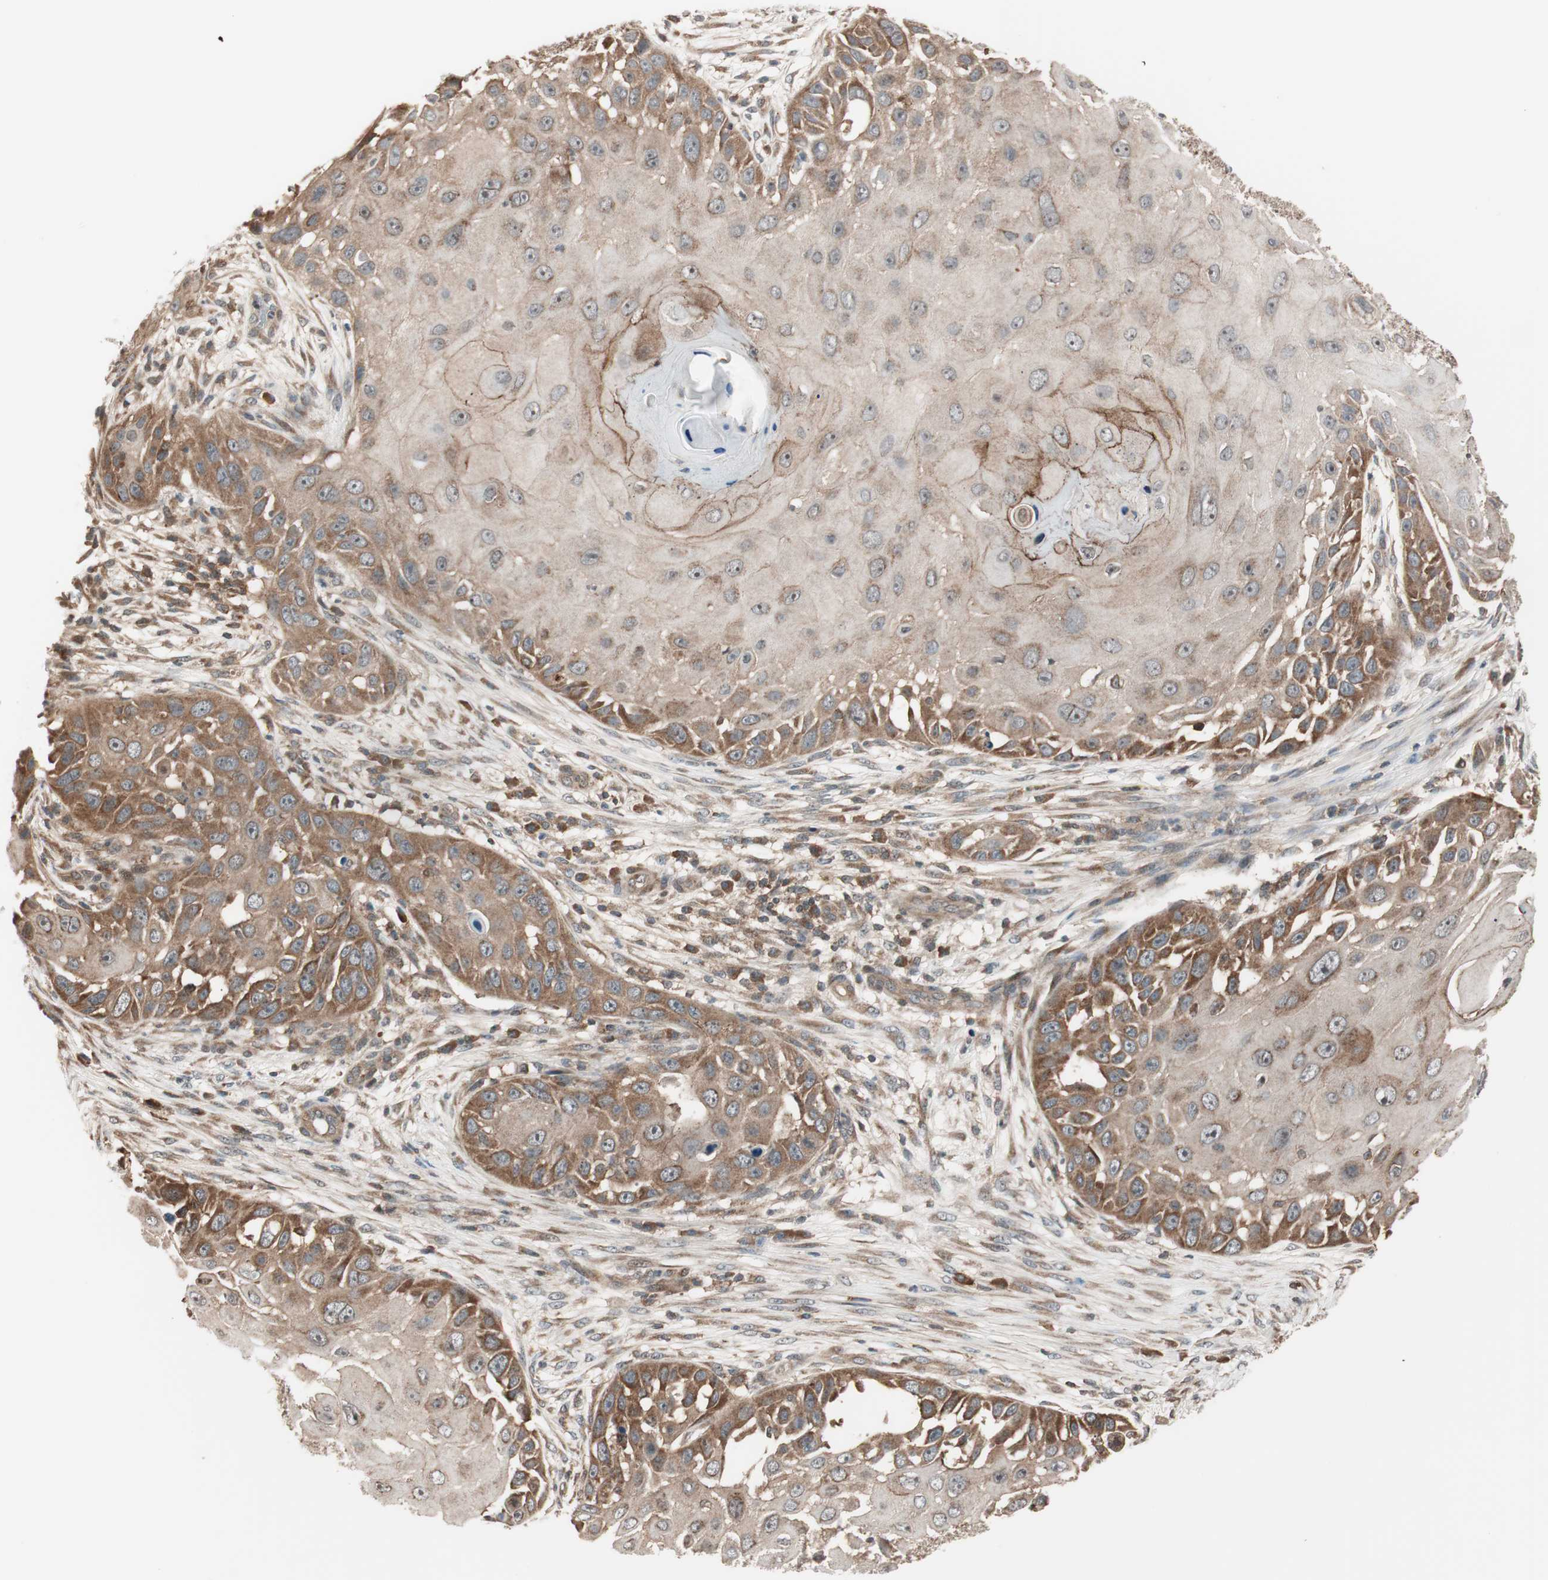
{"staining": {"intensity": "moderate", "quantity": ">75%", "location": "cytoplasmic/membranous"}, "tissue": "skin cancer", "cell_type": "Tumor cells", "image_type": "cancer", "snomed": [{"axis": "morphology", "description": "Squamous cell carcinoma, NOS"}, {"axis": "topography", "description": "Skin"}], "caption": "Skin cancer (squamous cell carcinoma) tissue displays moderate cytoplasmic/membranous staining in about >75% of tumor cells Using DAB (3,3'-diaminobenzidine) (brown) and hematoxylin (blue) stains, captured at high magnification using brightfield microscopy.", "gene": "FBXO5", "patient": {"sex": "female", "age": 44}}